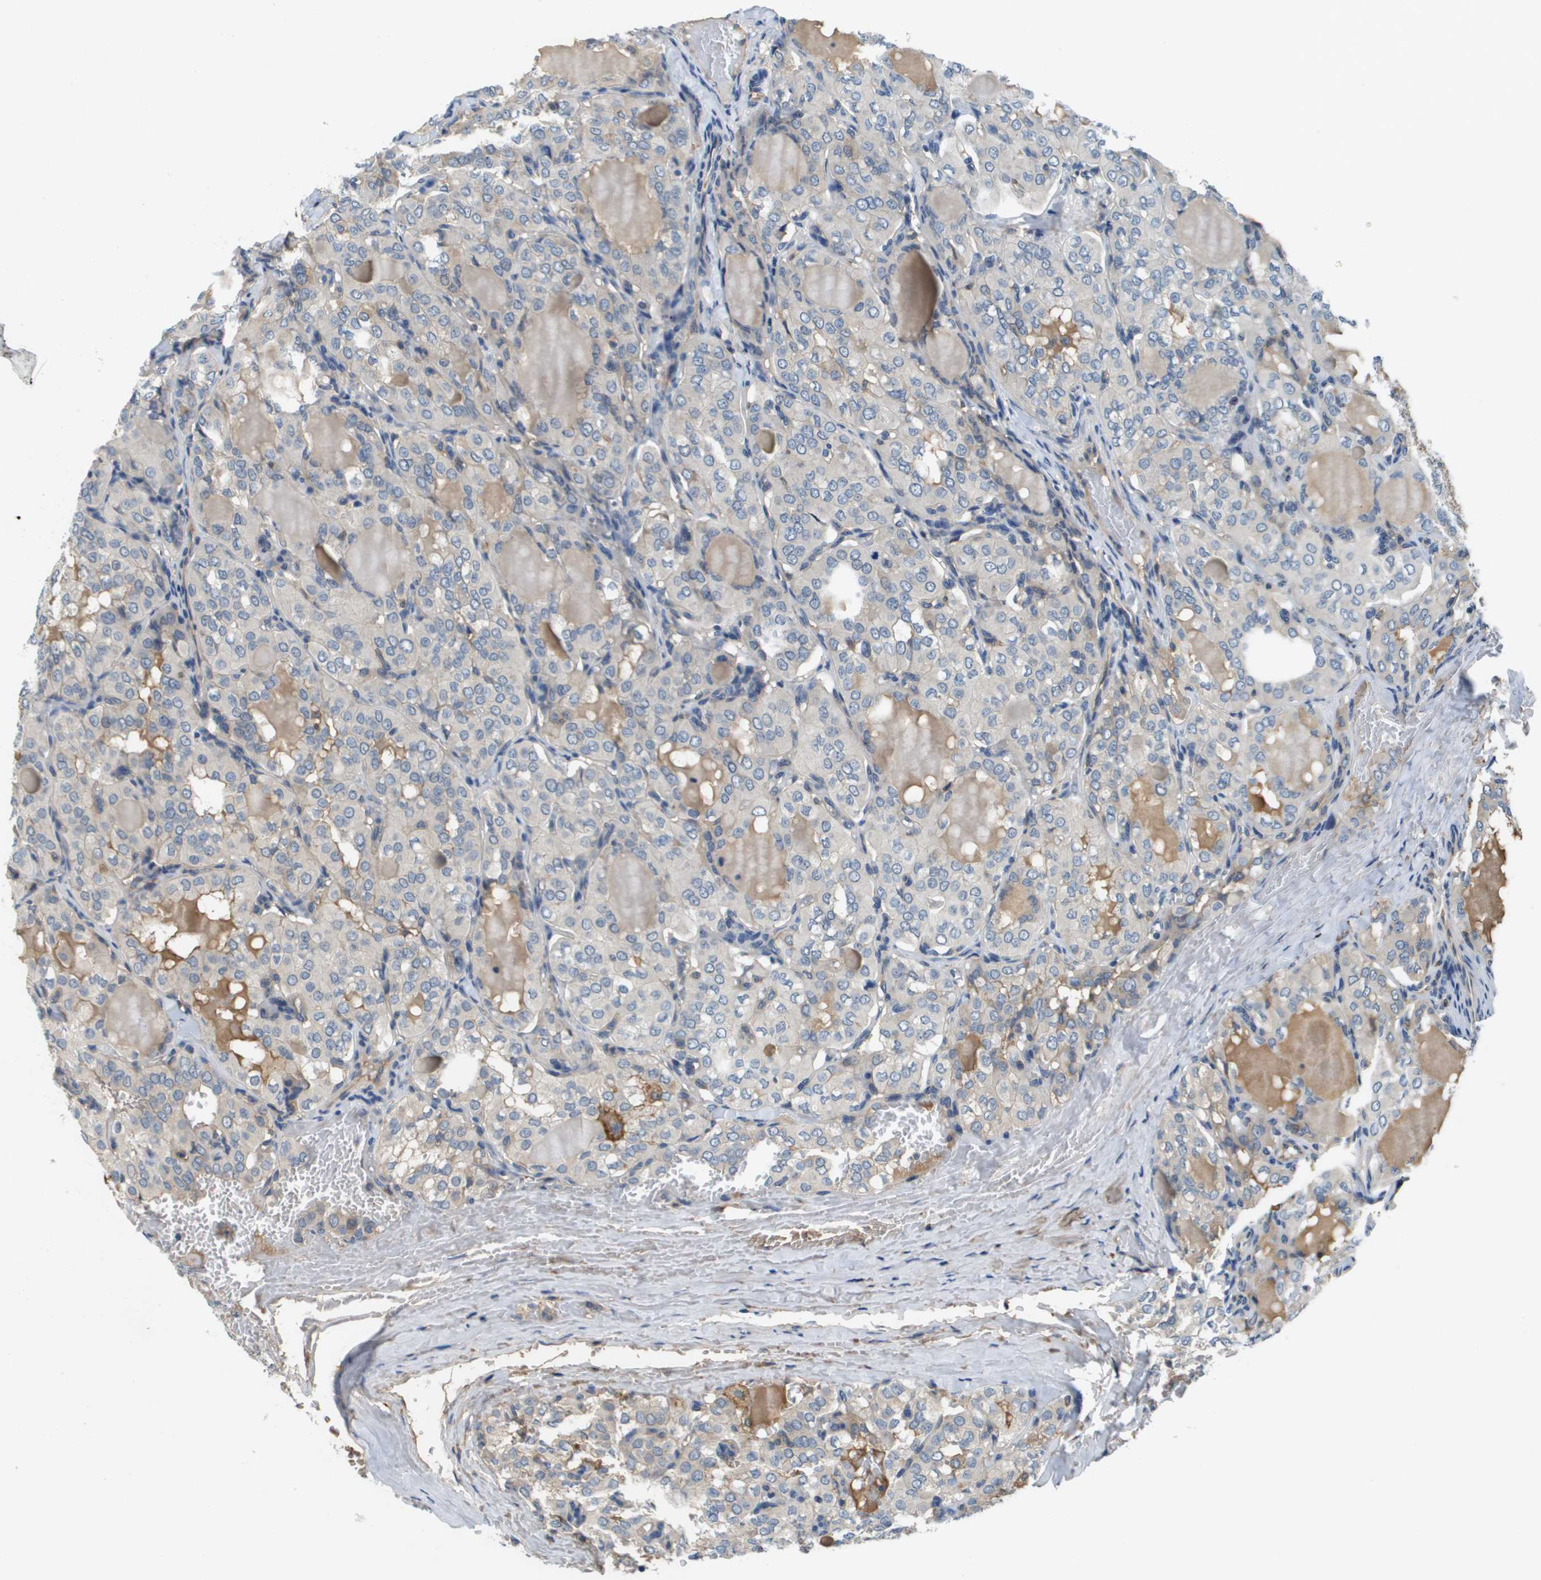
{"staining": {"intensity": "negative", "quantity": "none", "location": "none"}, "tissue": "thyroid cancer", "cell_type": "Tumor cells", "image_type": "cancer", "snomed": [{"axis": "morphology", "description": "Papillary adenocarcinoma, NOS"}, {"axis": "topography", "description": "Thyroid gland"}], "caption": "High magnification brightfield microscopy of thyroid cancer (papillary adenocarcinoma) stained with DAB (brown) and counterstained with hematoxylin (blue): tumor cells show no significant positivity.", "gene": "SLC16A3", "patient": {"sex": "male", "age": 20}}